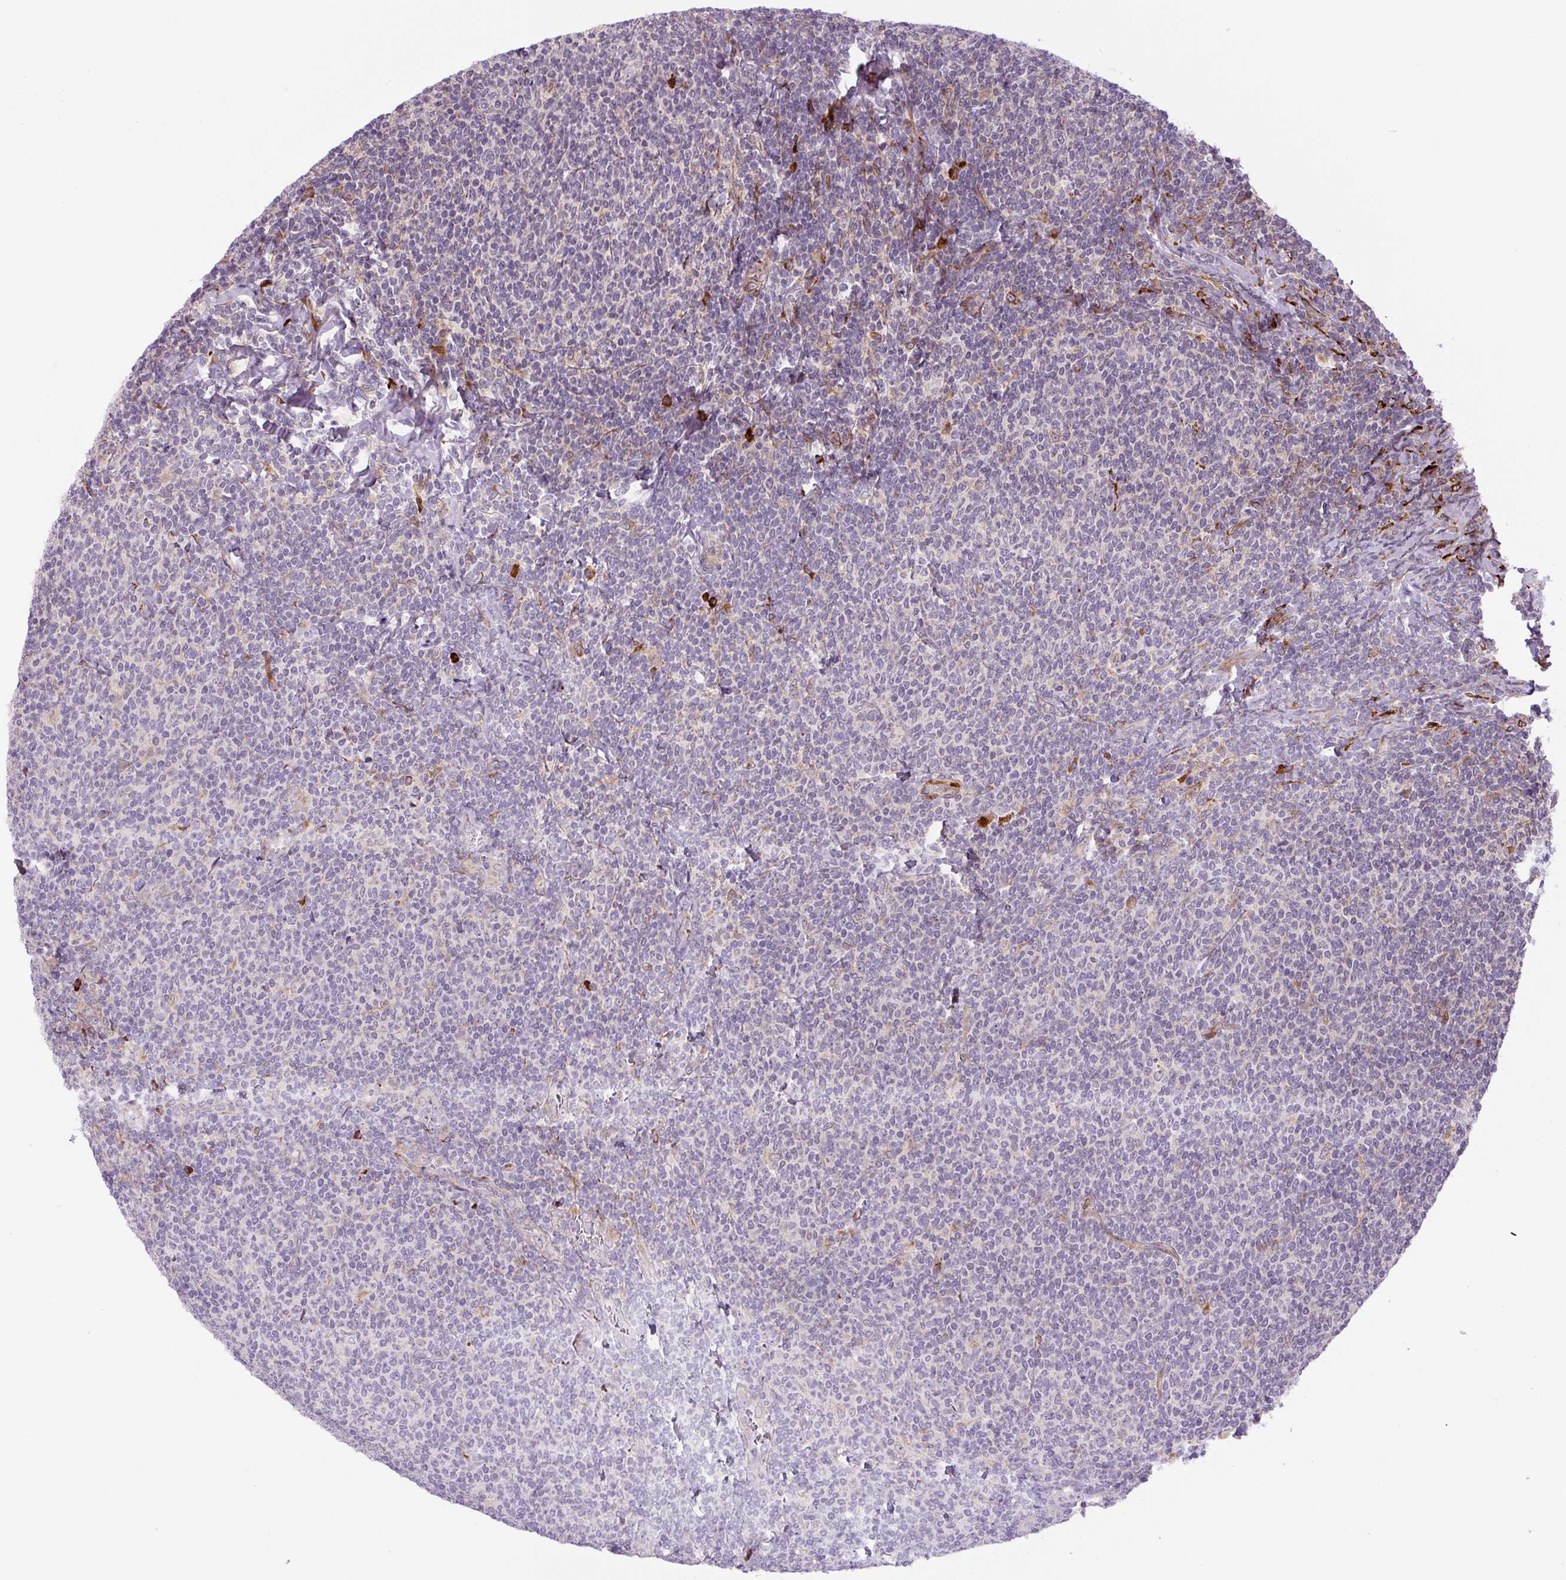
{"staining": {"intensity": "negative", "quantity": "none", "location": "none"}, "tissue": "lymphoma", "cell_type": "Tumor cells", "image_type": "cancer", "snomed": [{"axis": "morphology", "description": "Malignant lymphoma, non-Hodgkin's type, Low grade"}, {"axis": "topography", "description": "Lymph node"}], "caption": "Low-grade malignant lymphoma, non-Hodgkin's type was stained to show a protein in brown. There is no significant staining in tumor cells.", "gene": "DISP3", "patient": {"sex": "male", "age": 52}}